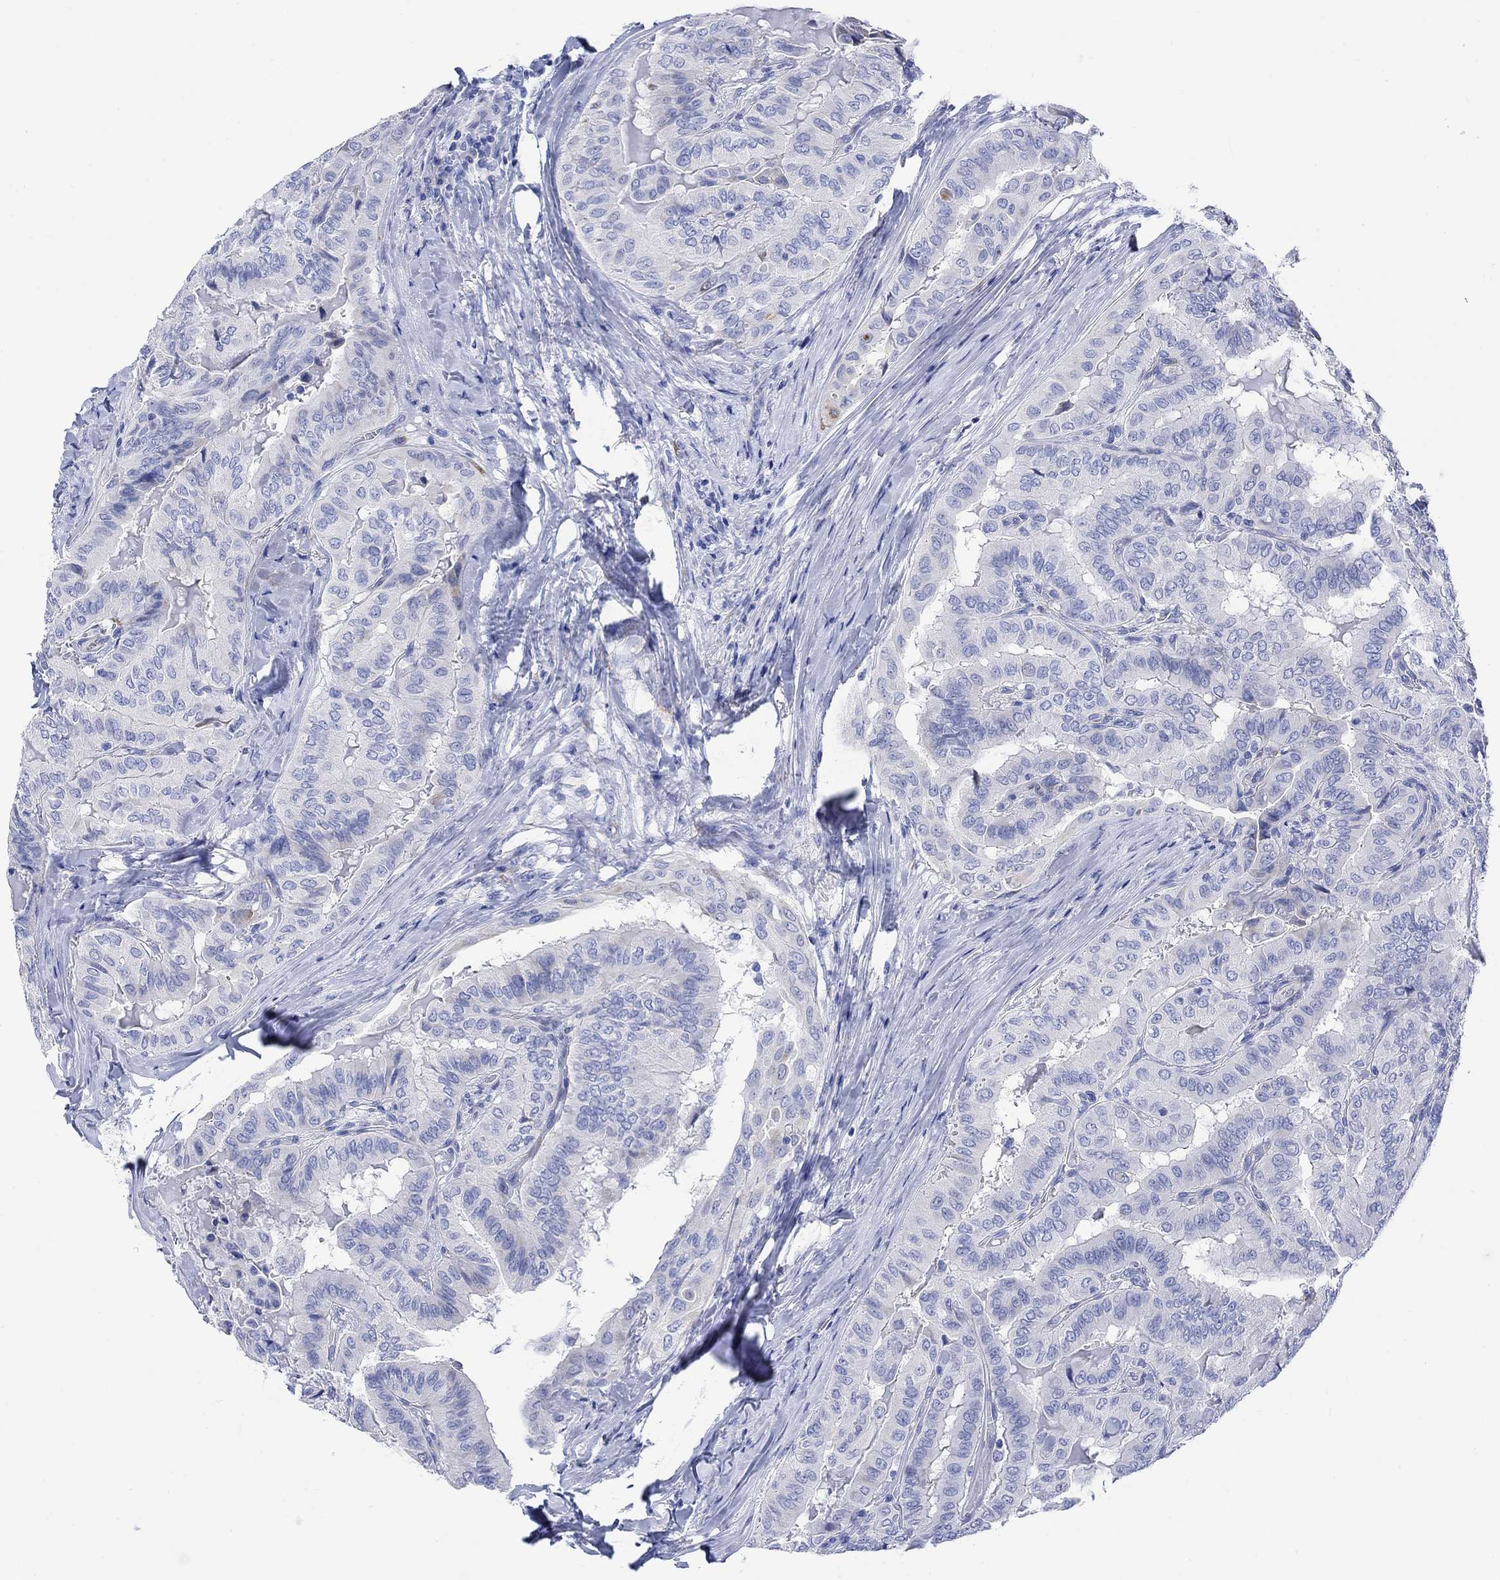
{"staining": {"intensity": "negative", "quantity": "none", "location": "none"}, "tissue": "thyroid cancer", "cell_type": "Tumor cells", "image_type": "cancer", "snomed": [{"axis": "morphology", "description": "Papillary adenocarcinoma, NOS"}, {"axis": "topography", "description": "Thyroid gland"}], "caption": "Immunohistochemical staining of human thyroid papillary adenocarcinoma reveals no significant staining in tumor cells.", "gene": "MYL1", "patient": {"sex": "female", "age": 68}}